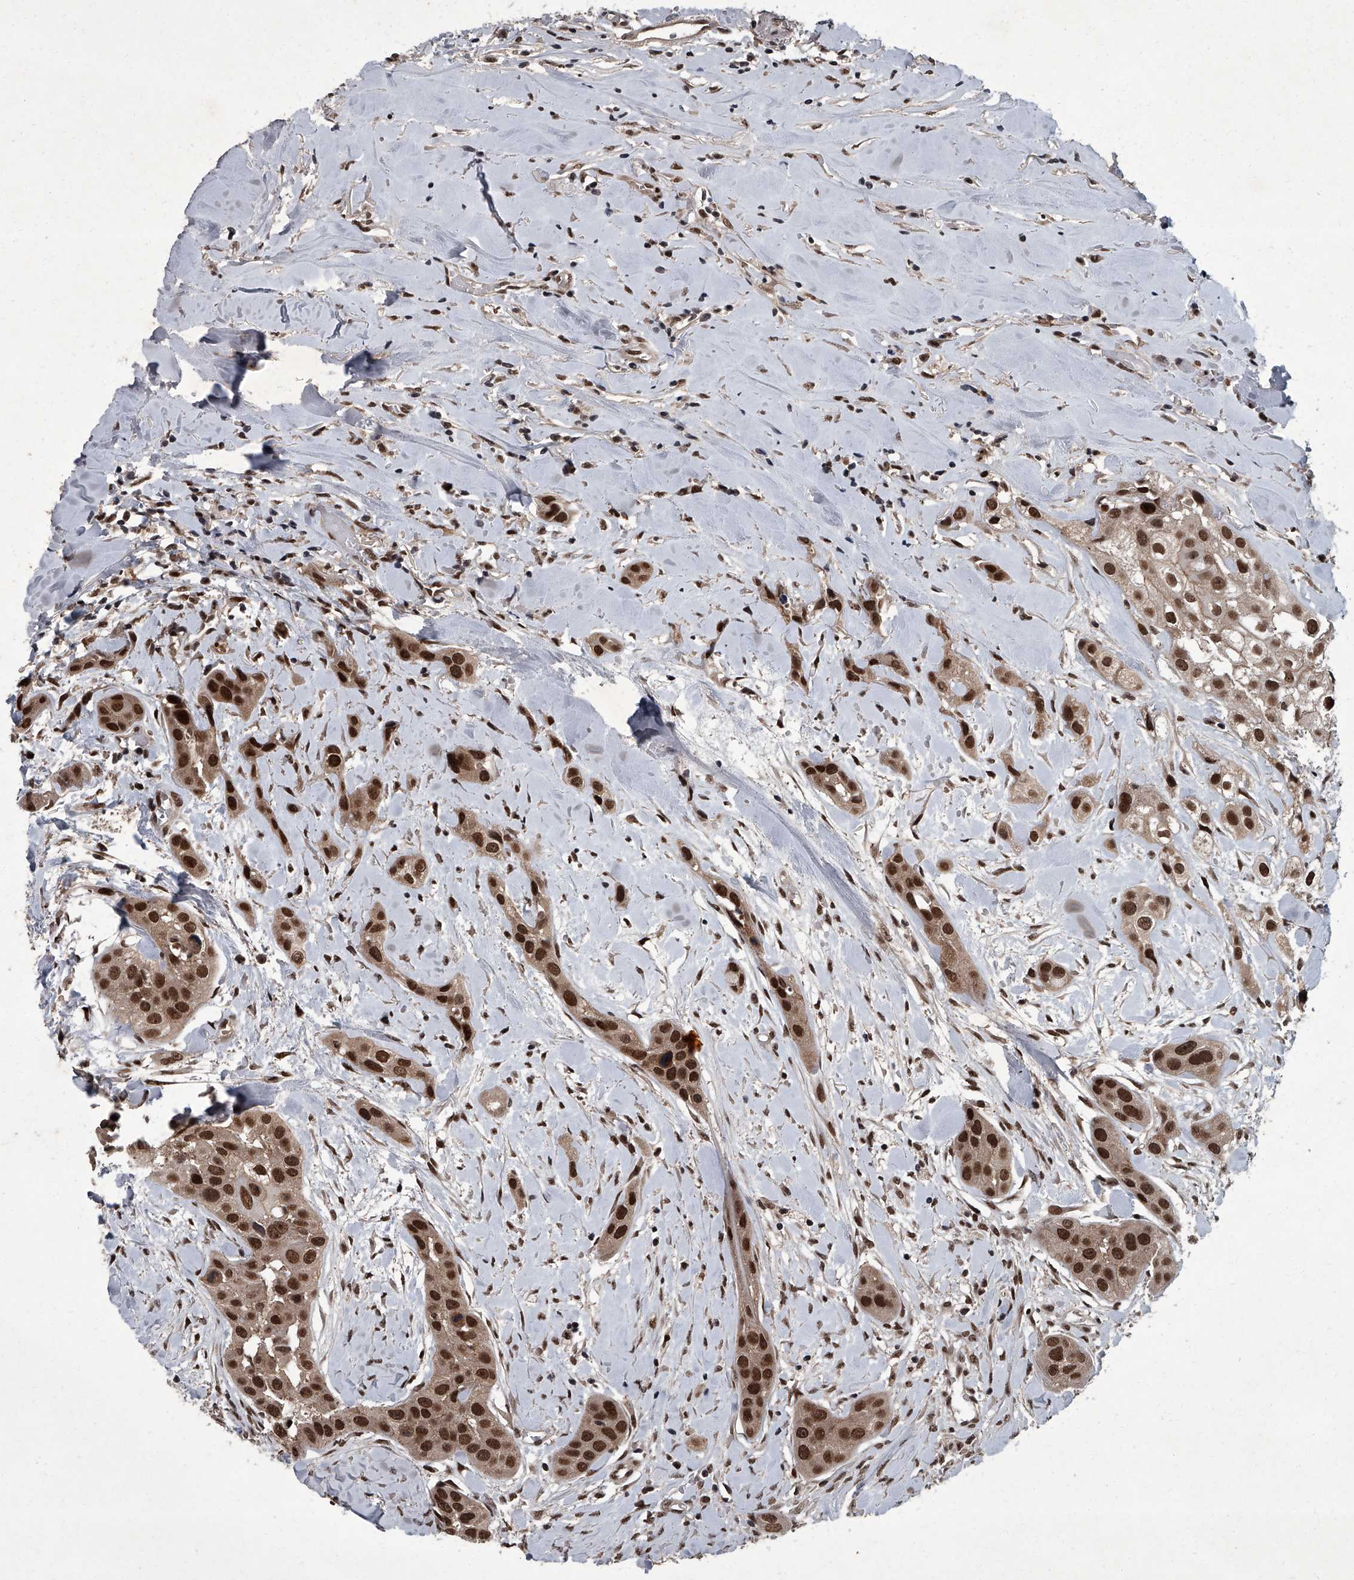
{"staining": {"intensity": "strong", "quantity": ">75%", "location": "nuclear"}, "tissue": "head and neck cancer", "cell_type": "Tumor cells", "image_type": "cancer", "snomed": [{"axis": "morphology", "description": "Normal tissue, NOS"}, {"axis": "morphology", "description": "Squamous cell carcinoma, NOS"}, {"axis": "topography", "description": "Skeletal muscle"}, {"axis": "topography", "description": "Head-Neck"}], "caption": "A brown stain shows strong nuclear staining of a protein in head and neck squamous cell carcinoma tumor cells.", "gene": "ZNF518B", "patient": {"sex": "male", "age": 51}}